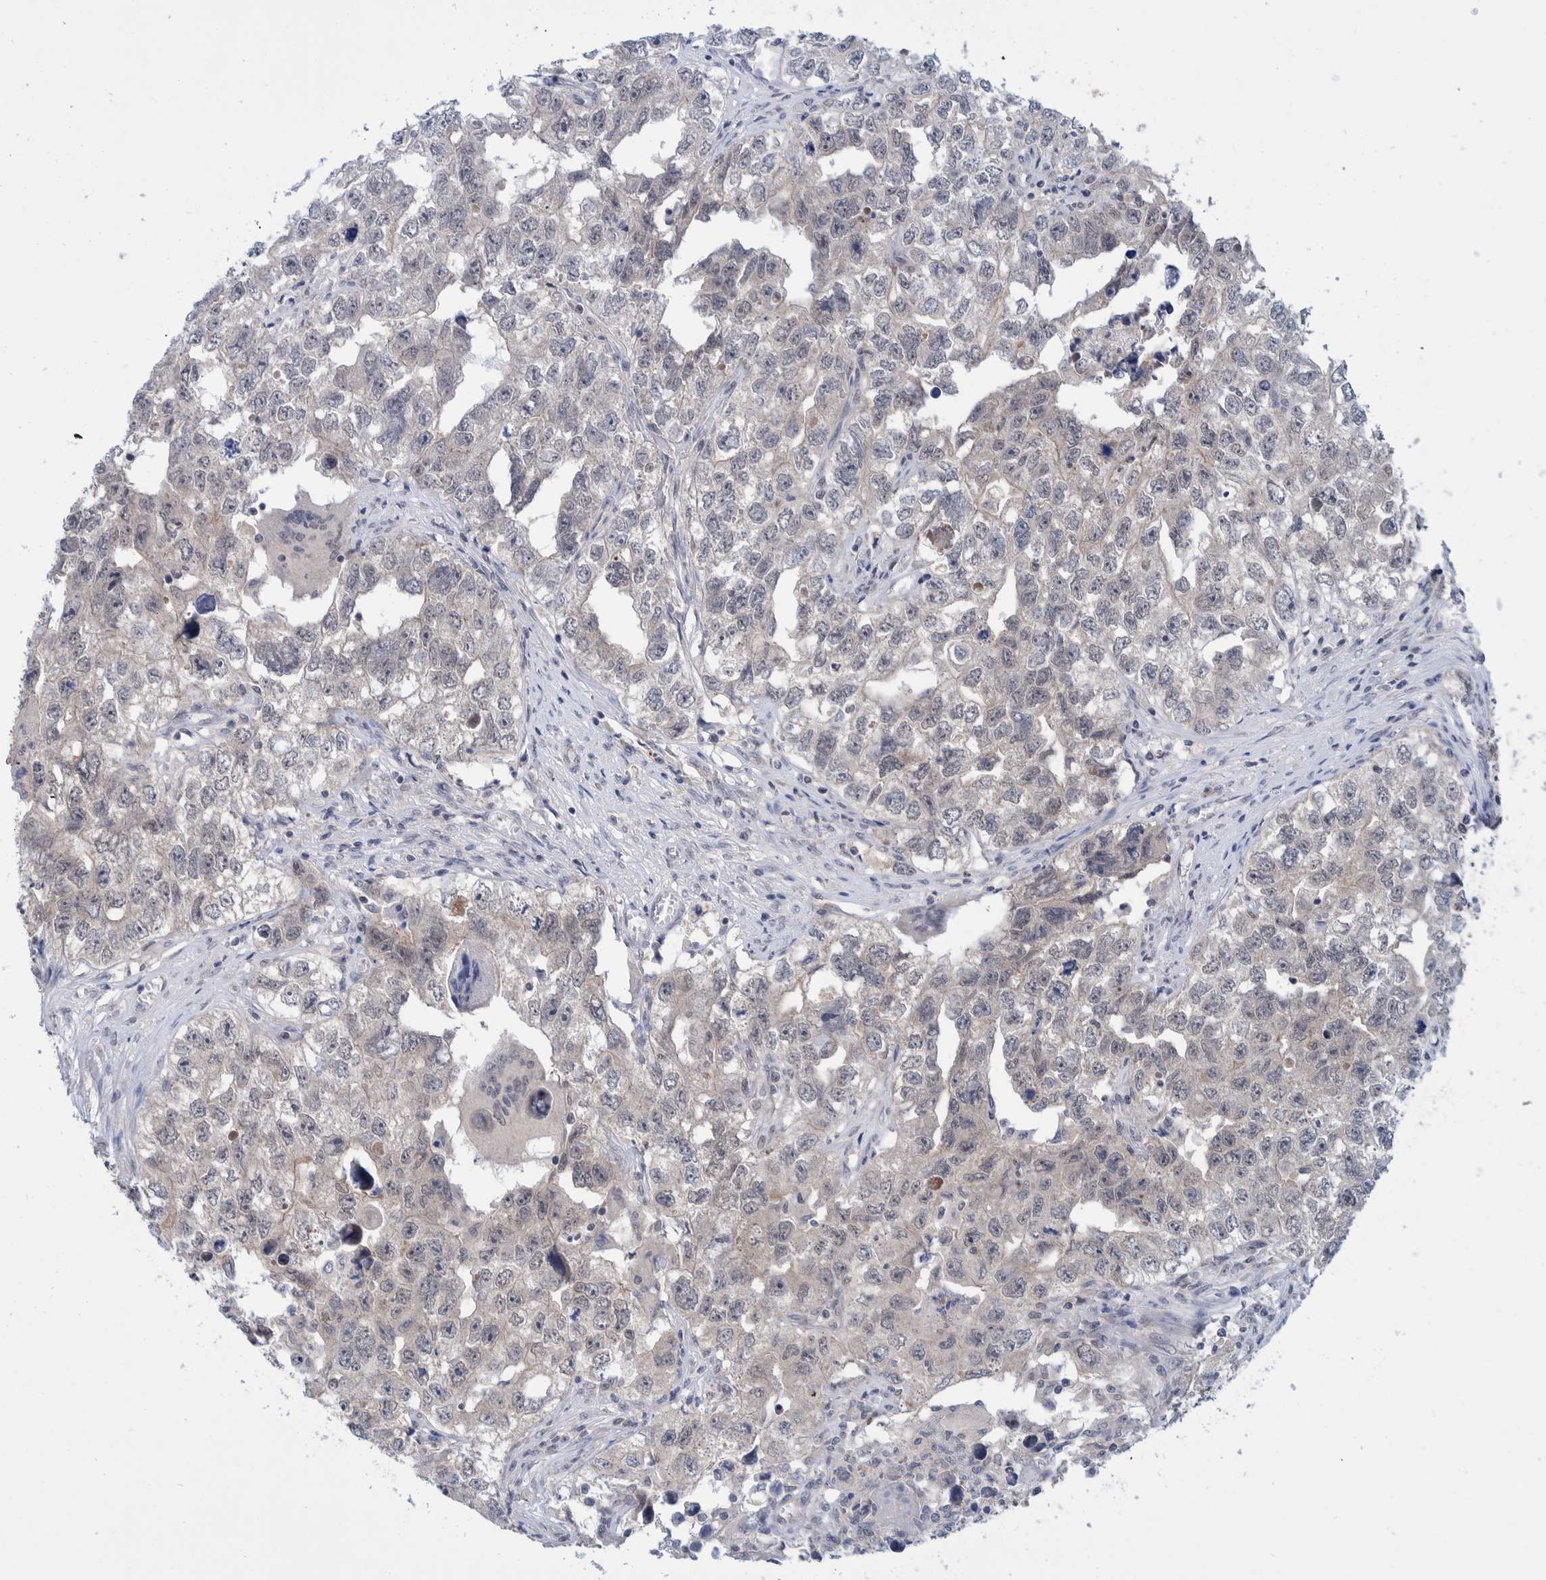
{"staining": {"intensity": "weak", "quantity": "<25%", "location": "nuclear"}, "tissue": "testis cancer", "cell_type": "Tumor cells", "image_type": "cancer", "snomed": [{"axis": "morphology", "description": "Seminoma, NOS"}, {"axis": "morphology", "description": "Carcinoma, Embryonal, NOS"}, {"axis": "topography", "description": "Testis"}], "caption": "A high-resolution histopathology image shows immunohistochemistry (IHC) staining of testis cancer, which displays no significant positivity in tumor cells.", "gene": "PLPBP", "patient": {"sex": "male", "age": 43}}